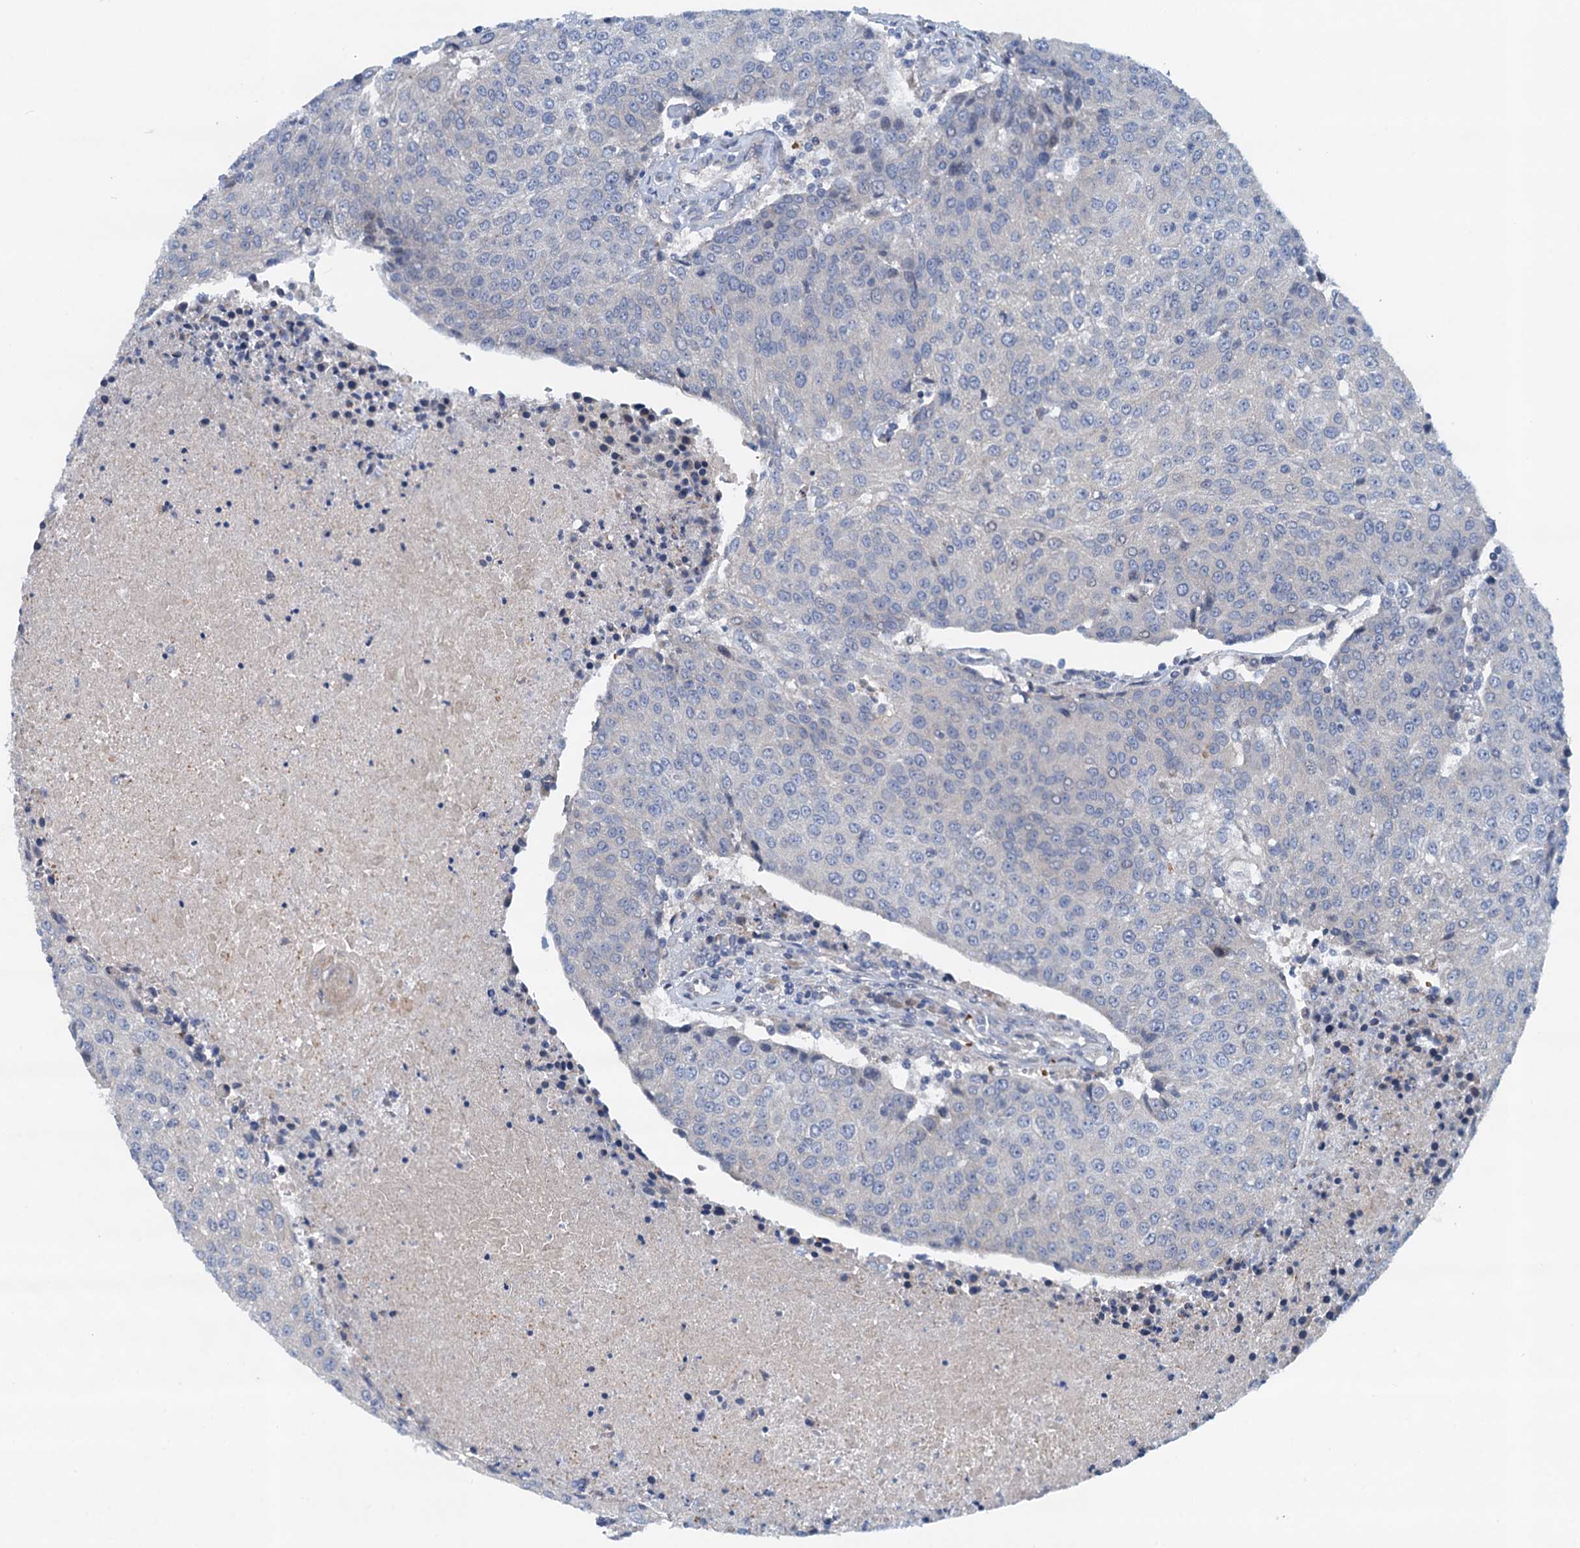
{"staining": {"intensity": "negative", "quantity": "none", "location": "none"}, "tissue": "urothelial cancer", "cell_type": "Tumor cells", "image_type": "cancer", "snomed": [{"axis": "morphology", "description": "Urothelial carcinoma, High grade"}, {"axis": "topography", "description": "Urinary bladder"}], "caption": "DAB (3,3'-diaminobenzidine) immunohistochemical staining of human urothelial cancer shows no significant expression in tumor cells. (Stains: DAB immunohistochemistry with hematoxylin counter stain, Microscopy: brightfield microscopy at high magnification).", "gene": "NBEA", "patient": {"sex": "female", "age": 85}}